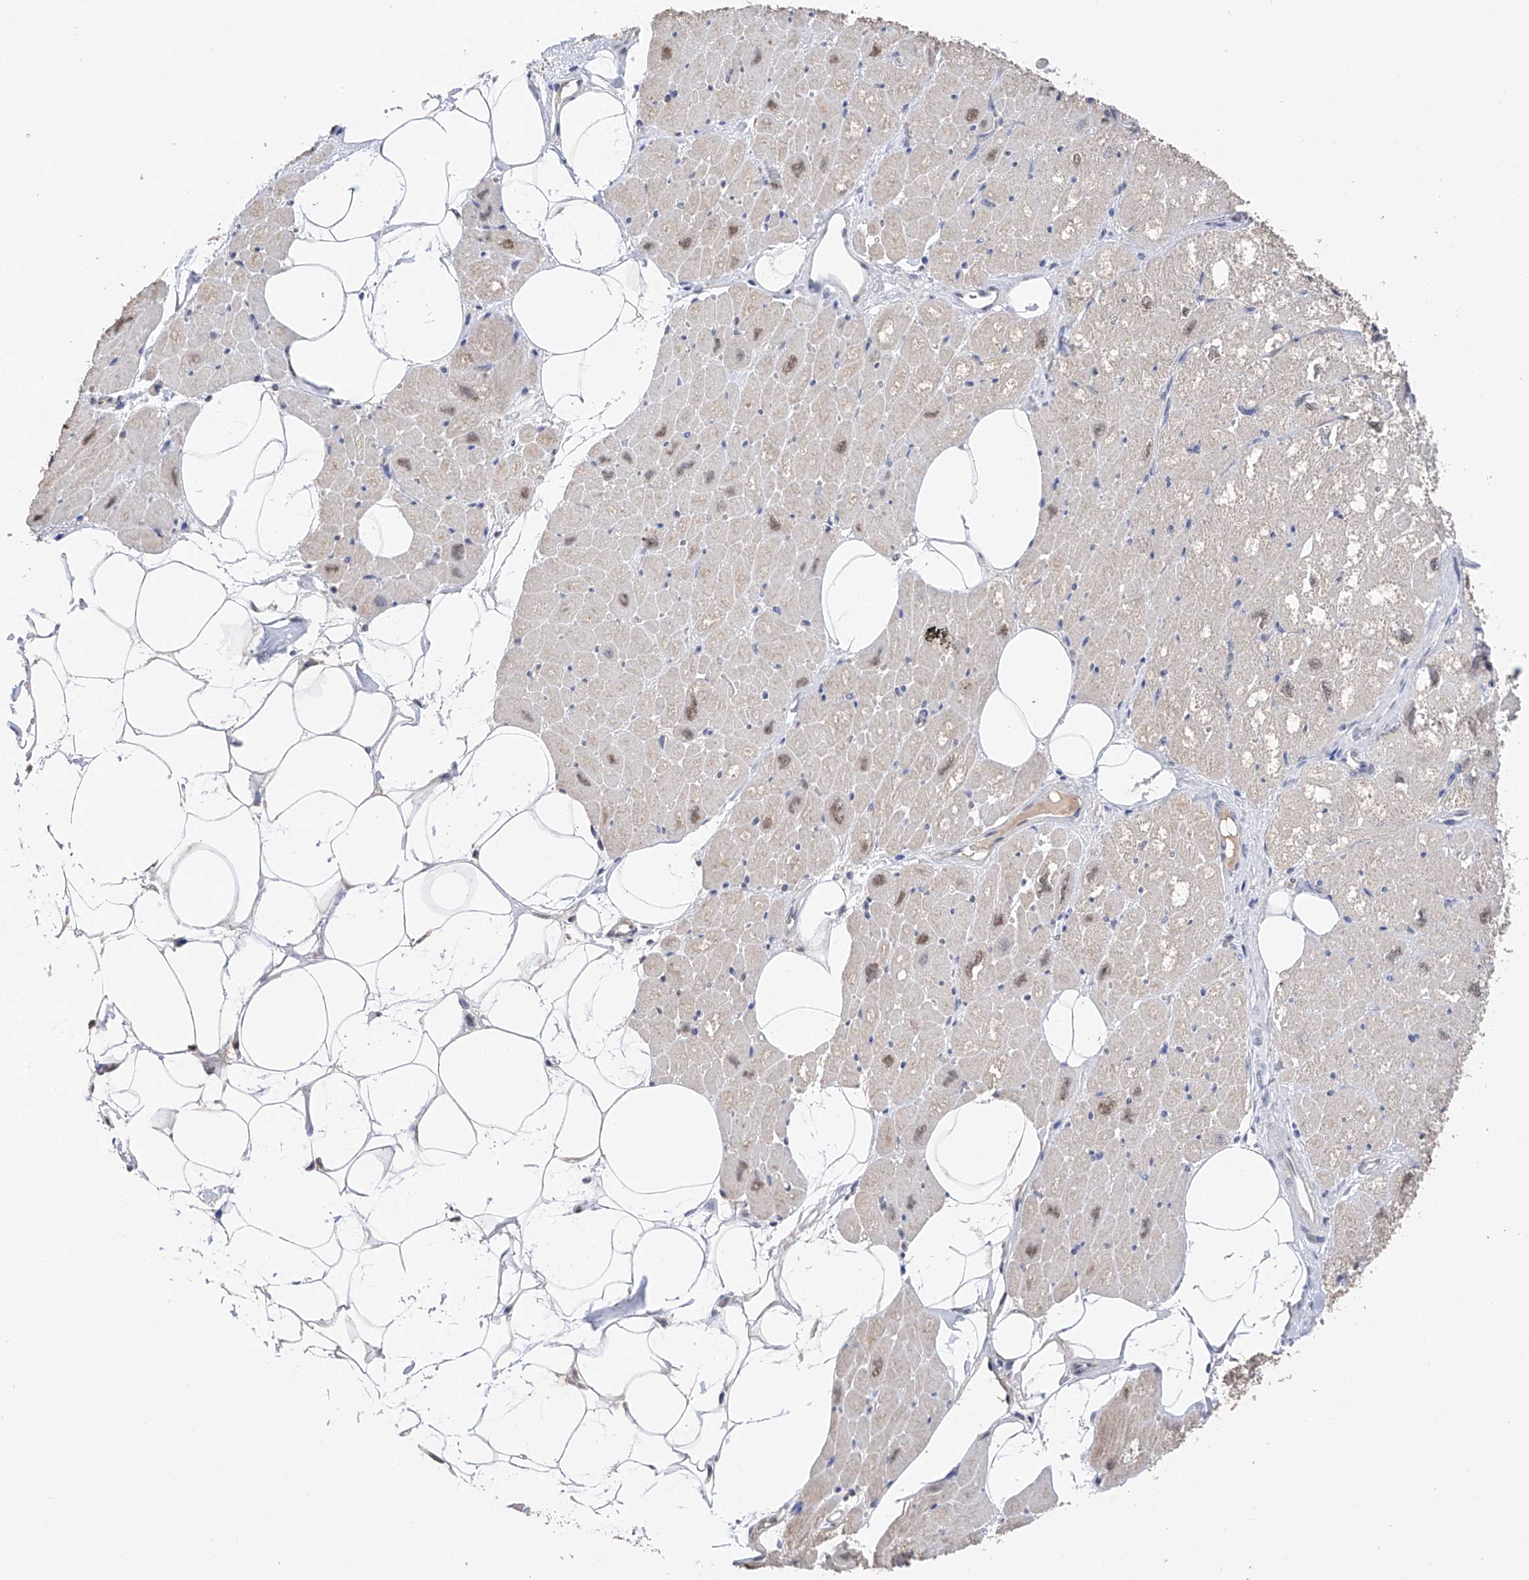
{"staining": {"intensity": "weak", "quantity": "25%-75%", "location": "nuclear"}, "tissue": "heart muscle", "cell_type": "Cardiomyocytes", "image_type": "normal", "snomed": [{"axis": "morphology", "description": "Normal tissue, NOS"}, {"axis": "topography", "description": "Heart"}], "caption": "The immunohistochemical stain labels weak nuclear staining in cardiomyocytes of normal heart muscle.", "gene": "DMAP1", "patient": {"sex": "male", "age": 50}}